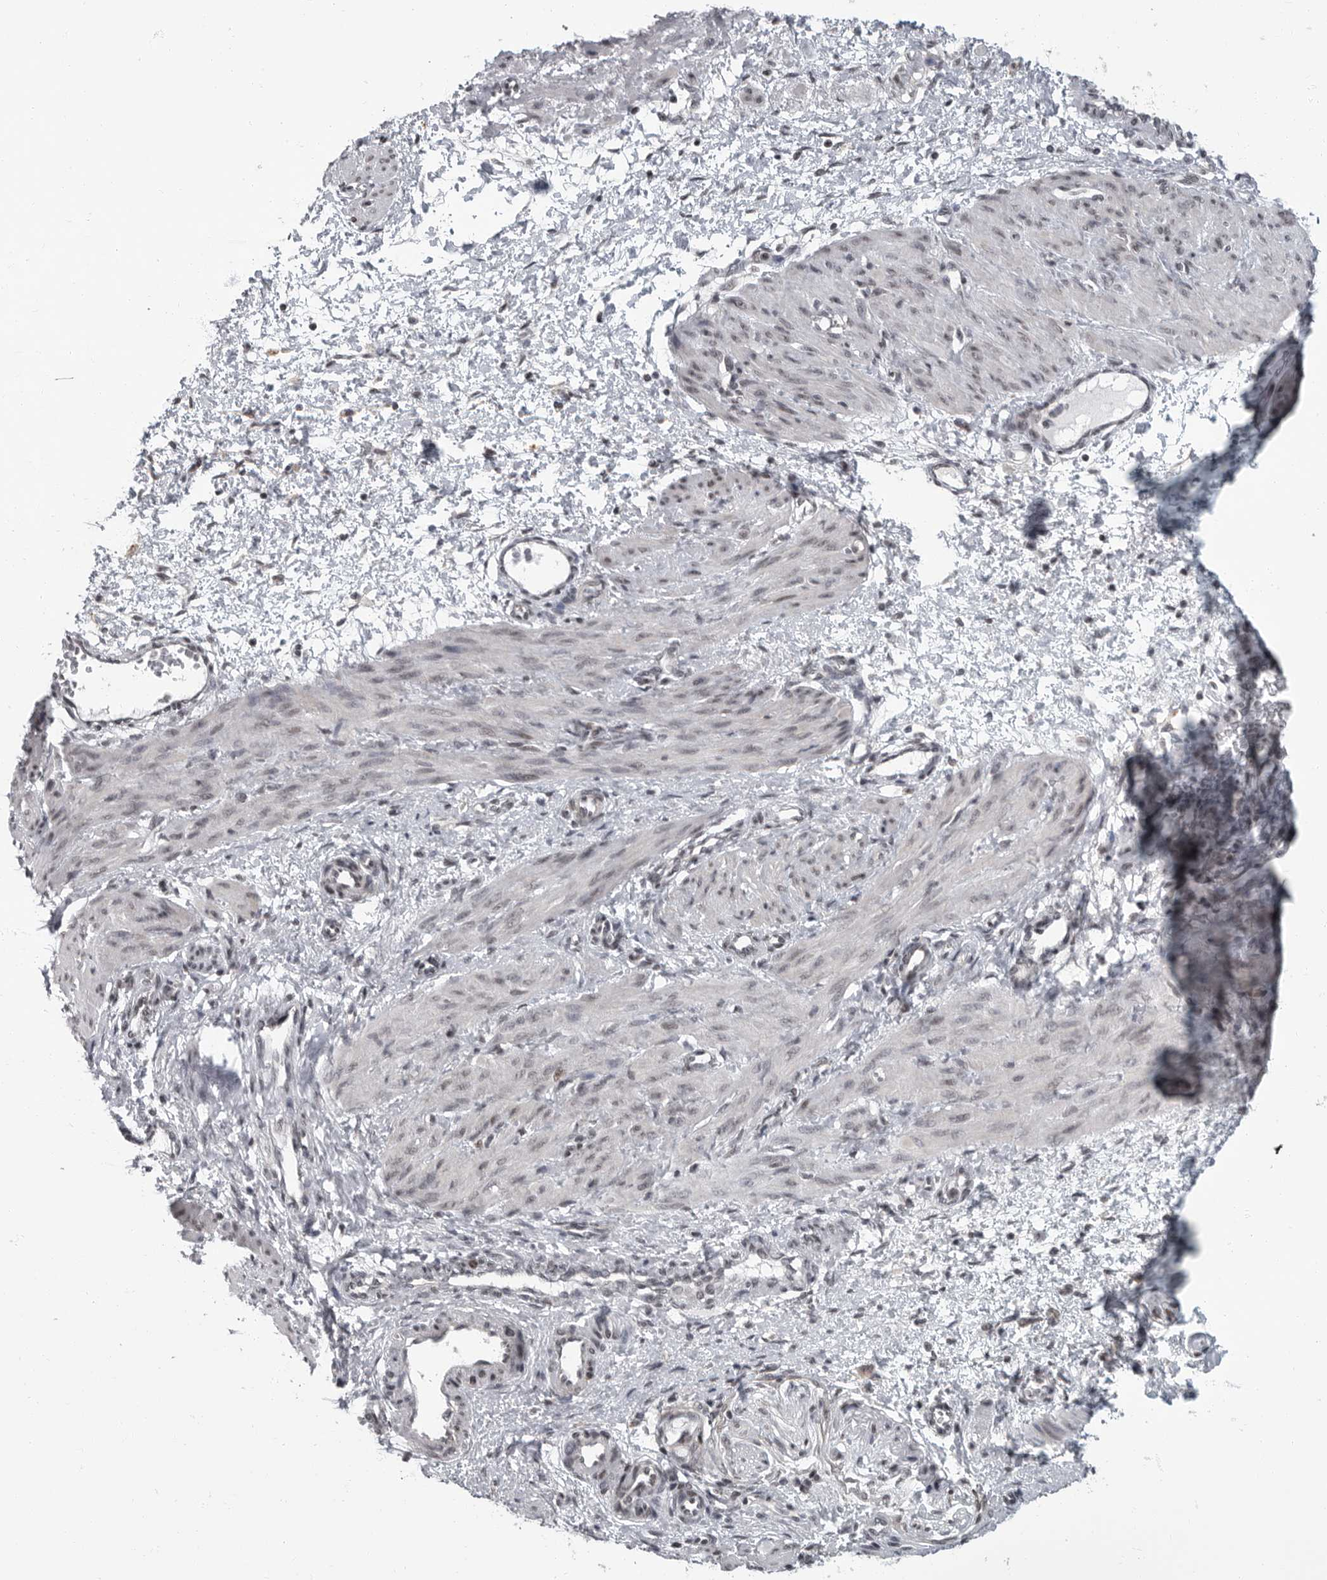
{"staining": {"intensity": "weak", "quantity": "25%-75%", "location": "nuclear"}, "tissue": "smooth muscle", "cell_type": "Smooth muscle cells", "image_type": "normal", "snomed": [{"axis": "morphology", "description": "Normal tissue, NOS"}, {"axis": "topography", "description": "Endometrium"}], "caption": "An image of human smooth muscle stained for a protein shows weak nuclear brown staining in smooth muscle cells. (Stains: DAB (3,3'-diaminobenzidine) in brown, nuclei in blue, Microscopy: brightfield microscopy at high magnification).", "gene": "EVI5", "patient": {"sex": "female", "age": 33}}